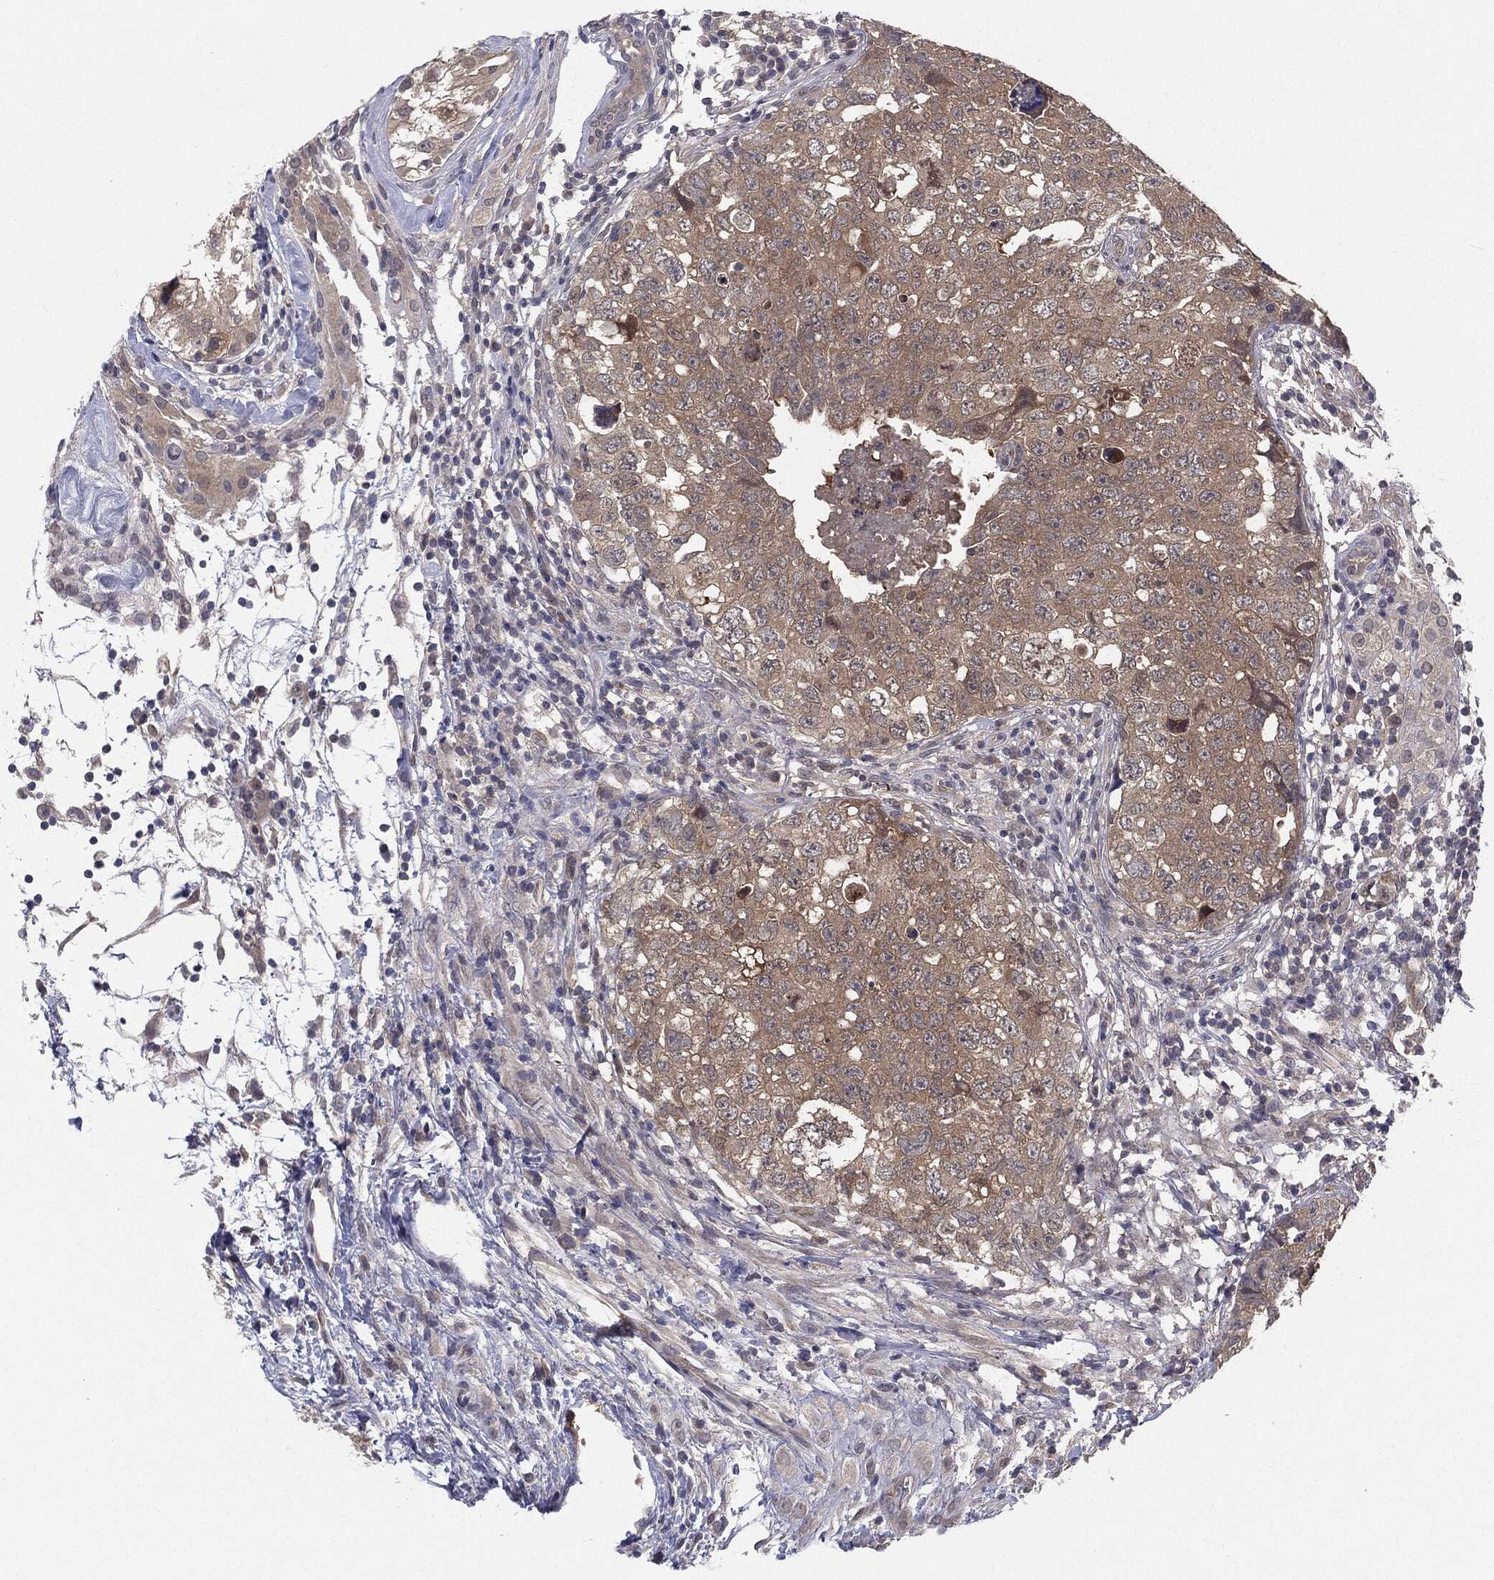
{"staining": {"intensity": "negative", "quantity": "none", "location": "none"}, "tissue": "testis cancer", "cell_type": "Tumor cells", "image_type": "cancer", "snomed": [{"axis": "morphology", "description": "Seminoma, NOS"}, {"axis": "topography", "description": "Testis"}], "caption": "This is a micrograph of IHC staining of seminoma (testis), which shows no staining in tumor cells.", "gene": "KRT7", "patient": {"sex": "male", "age": 34}}